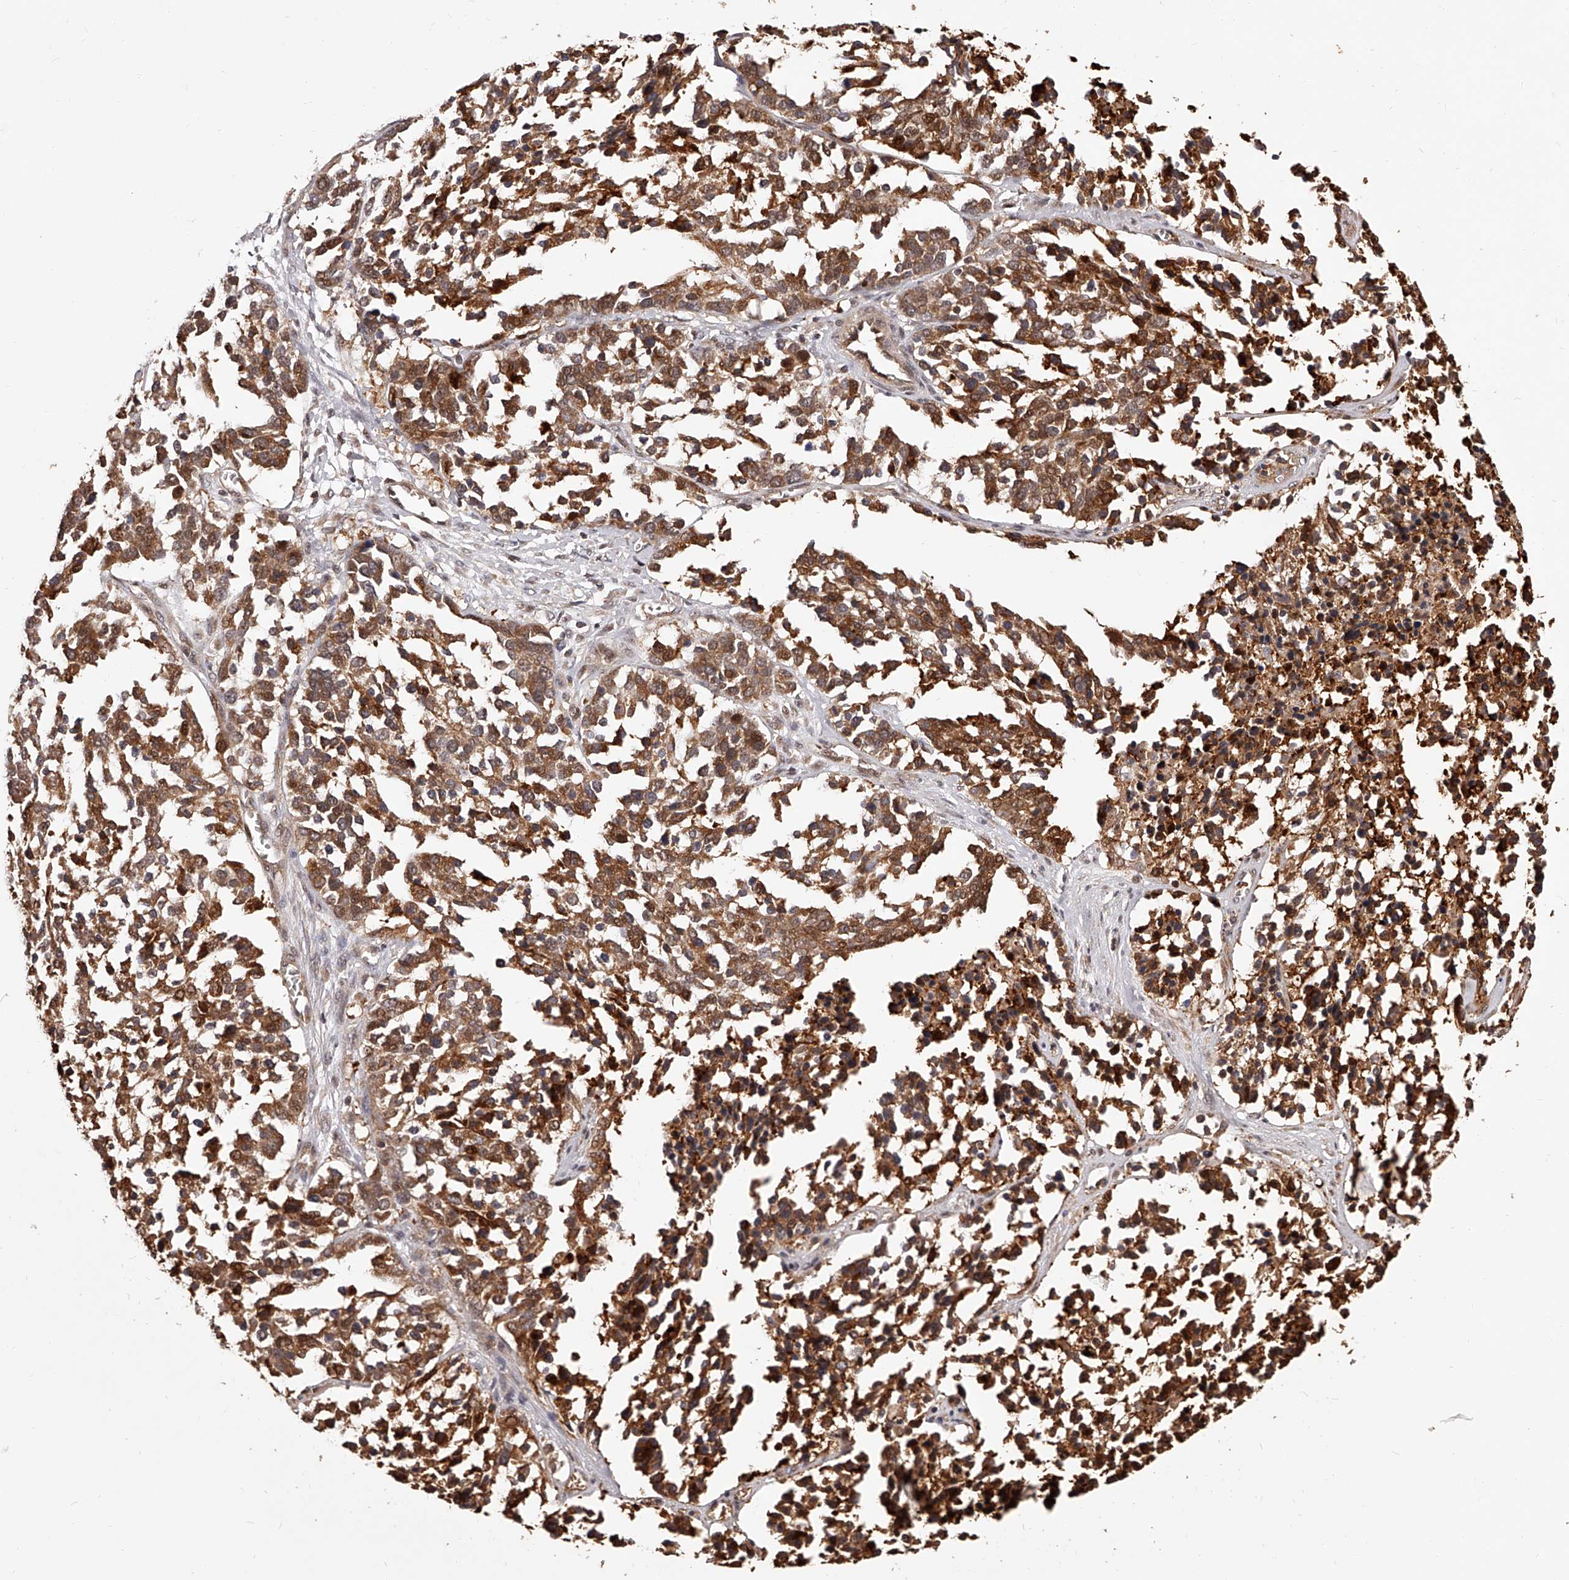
{"staining": {"intensity": "strong", "quantity": ">75%", "location": "cytoplasmic/membranous,nuclear"}, "tissue": "ovarian cancer", "cell_type": "Tumor cells", "image_type": "cancer", "snomed": [{"axis": "morphology", "description": "Cystadenocarcinoma, serous, NOS"}, {"axis": "topography", "description": "Ovary"}], "caption": "Serous cystadenocarcinoma (ovarian) was stained to show a protein in brown. There is high levels of strong cytoplasmic/membranous and nuclear expression in approximately >75% of tumor cells.", "gene": "CUL7", "patient": {"sex": "female", "age": 44}}